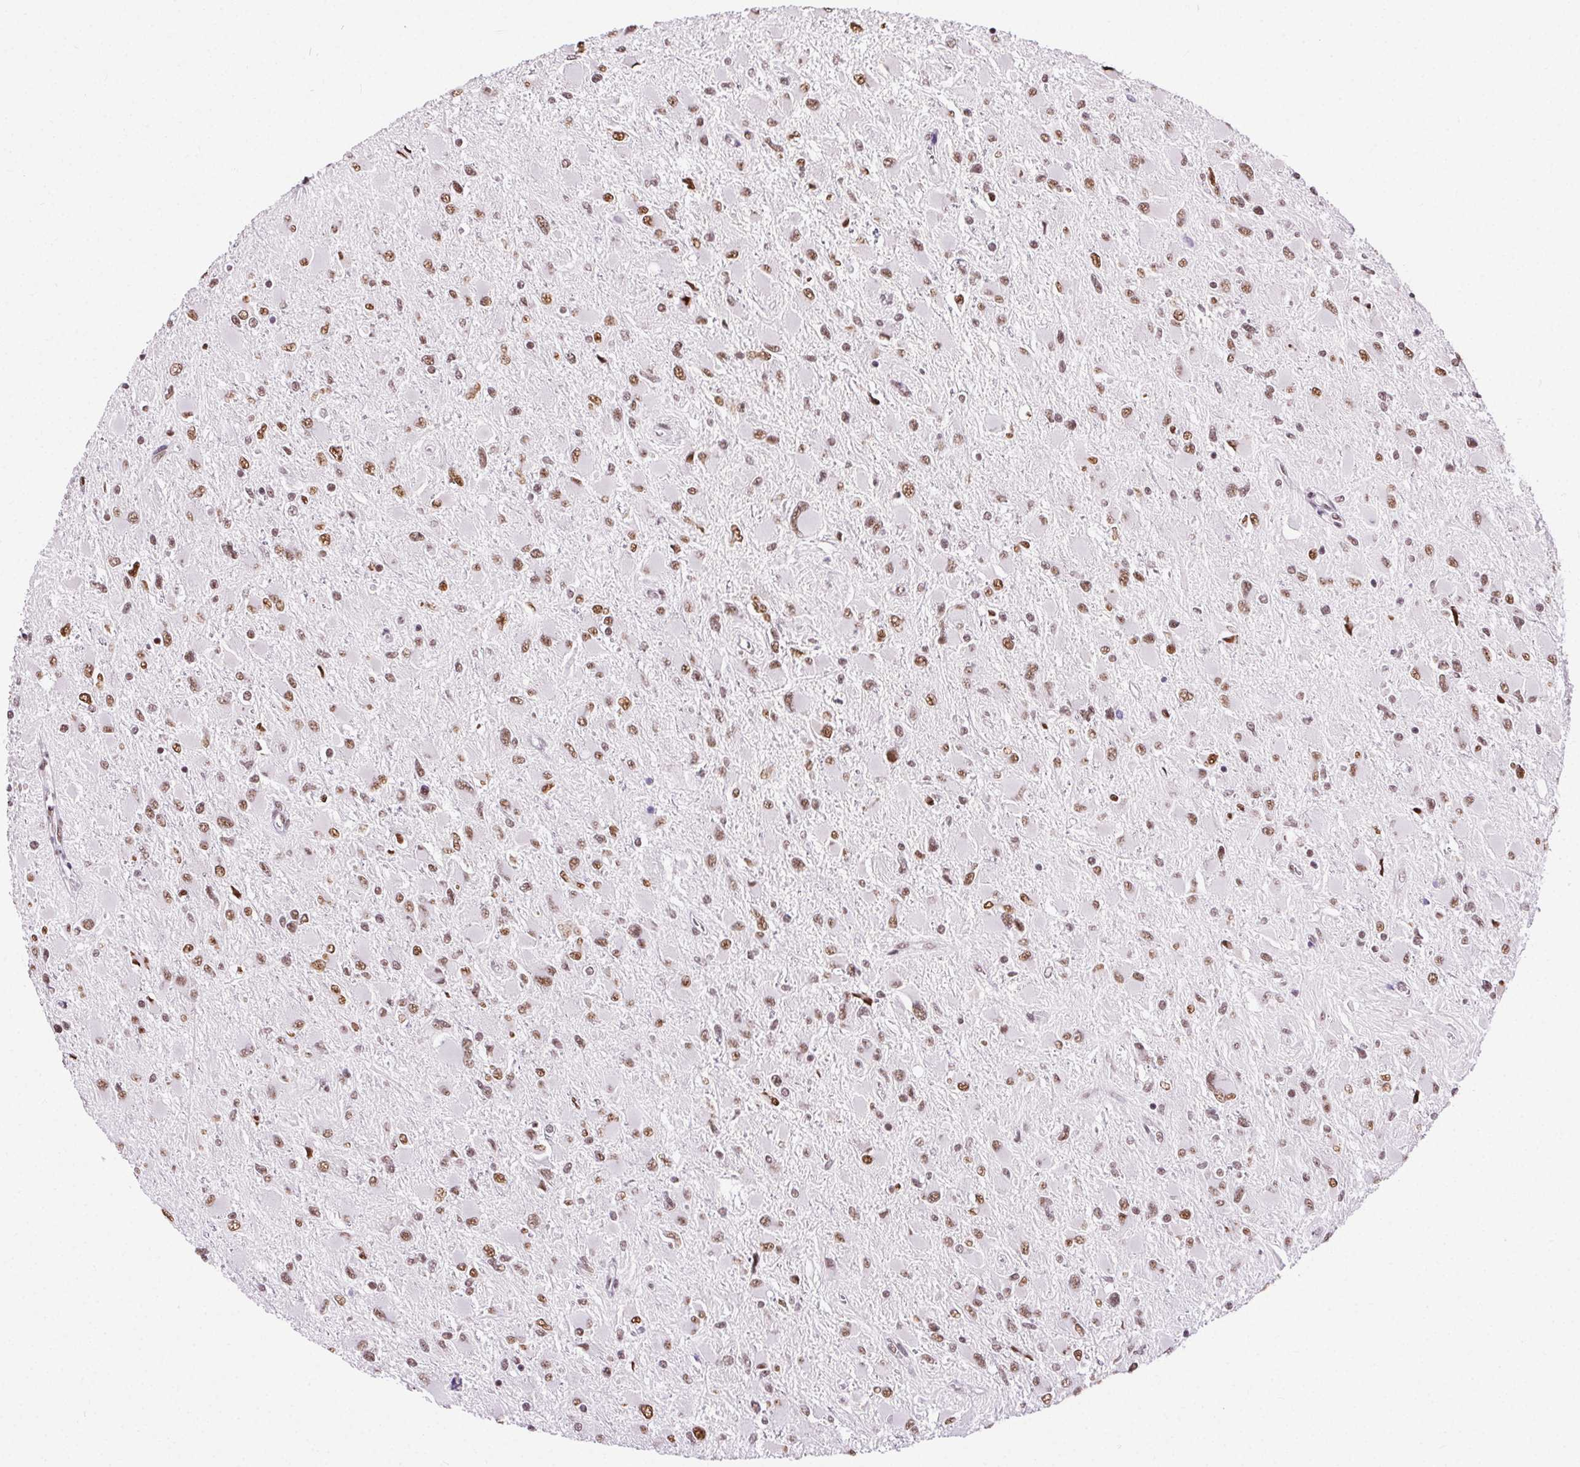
{"staining": {"intensity": "moderate", "quantity": ">75%", "location": "nuclear"}, "tissue": "glioma", "cell_type": "Tumor cells", "image_type": "cancer", "snomed": [{"axis": "morphology", "description": "Glioma, malignant, High grade"}, {"axis": "topography", "description": "Cerebral cortex"}], "caption": "Immunohistochemistry histopathology image of neoplastic tissue: glioma stained using immunohistochemistry (IHC) displays medium levels of moderate protein expression localized specifically in the nuclear of tumor cells, appearing as a nuclear brown color.", "gene": "TRA2B", "patient": {"sex": "female", "age": 36}}